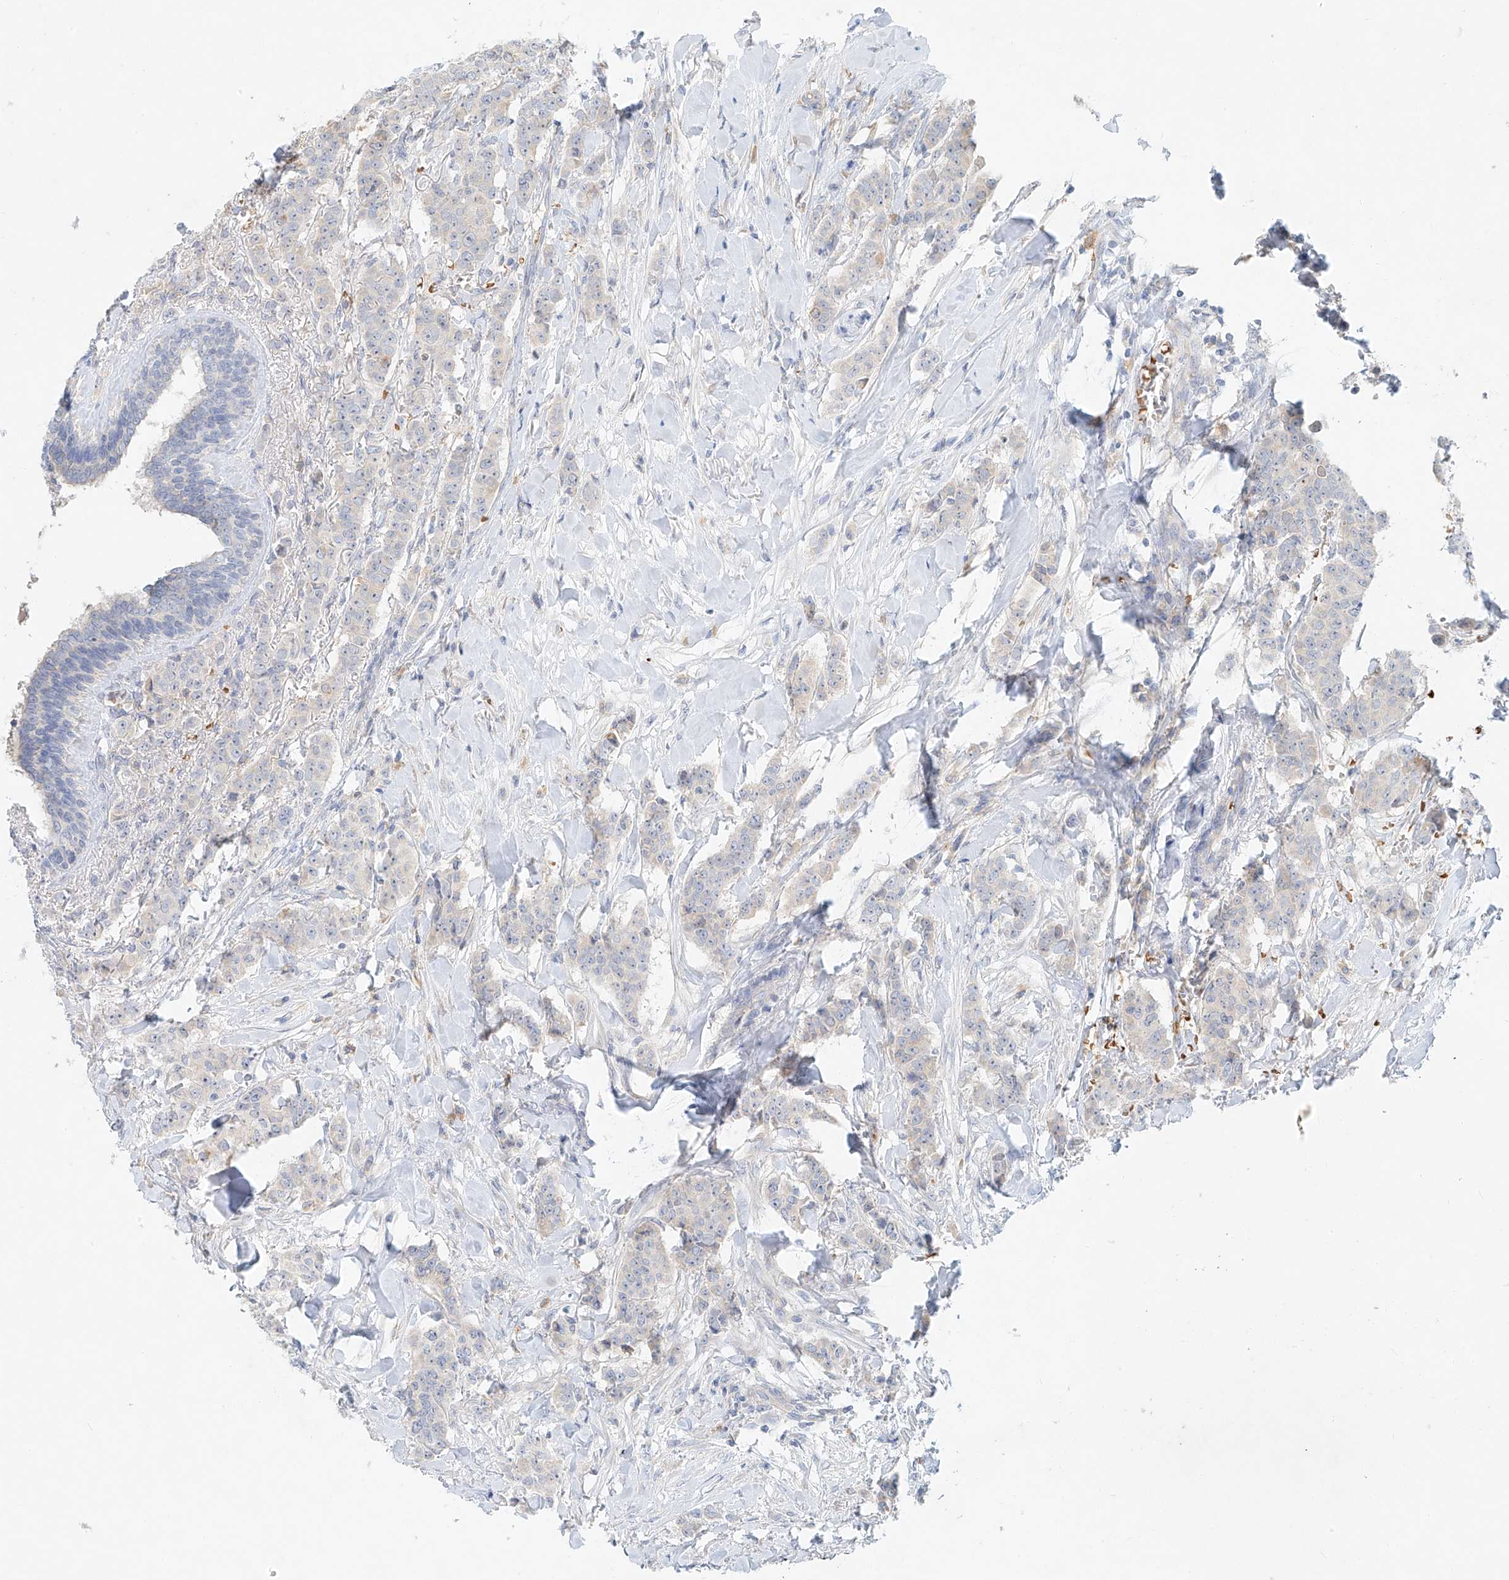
{"staining": {"intensity": "negative", "quantity": "none", "location": "none"}, "tissue": "breast cancer", "cell_type": "Tumor cells", "image_type": "cancer", "snomed": [{"axis": "morphology", "description": "Duct carcinoma"}, {"axis": "topography", "description": "Breast"}], "caption": "IHC photomicrograph of human breast cancer (invasive ductal carcinoma) stained for a protein (brown), which exhibits no positivity in tumor cells.", "gene": "SYTL3", "patient": {"sex": "female", "age": 40}}